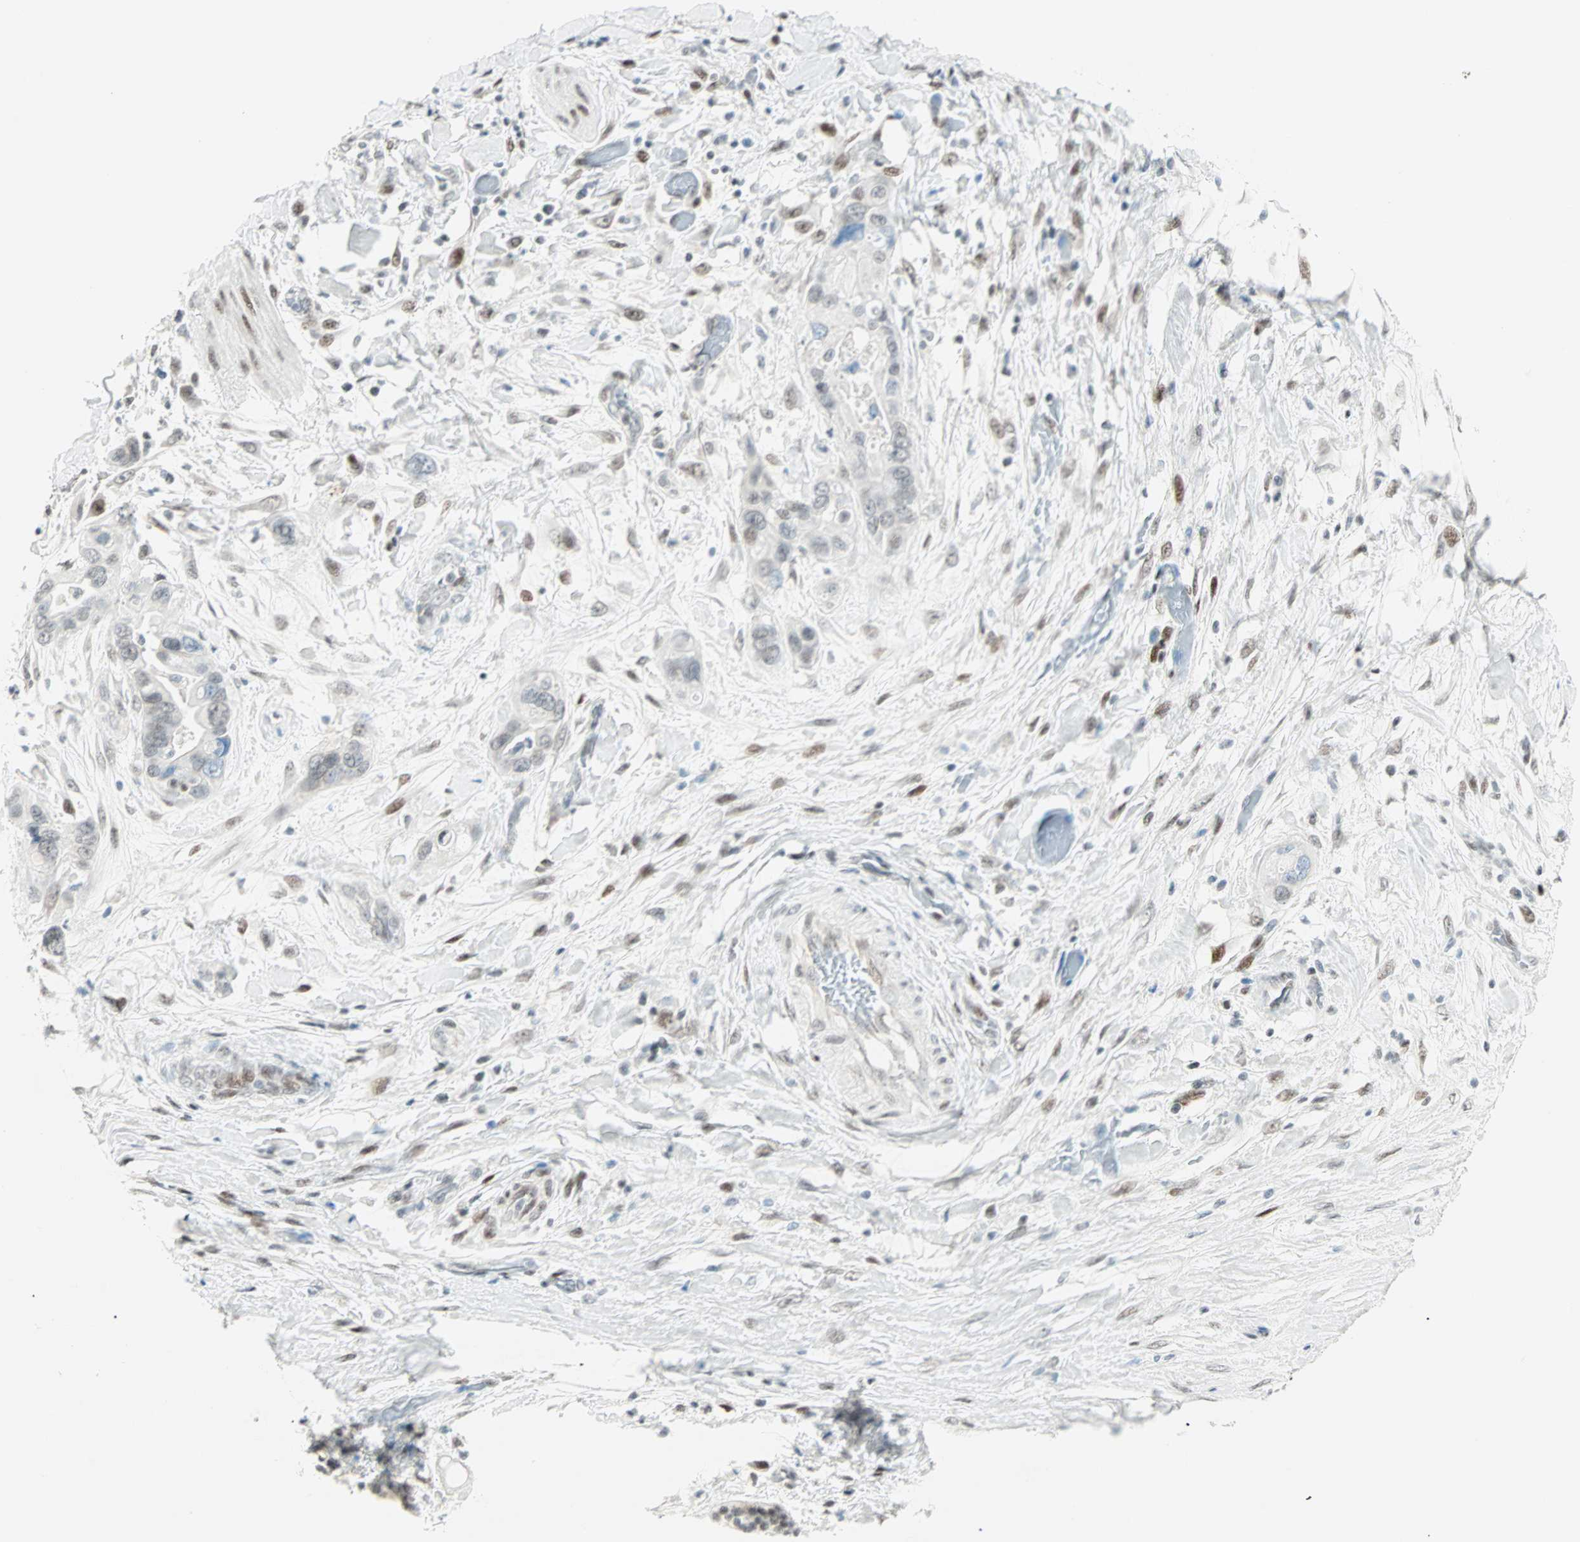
{"staining": {"intensity": "negative", "quantity": "none", "location": "none"}, "tissue": "pancreatic cancer", "cell_type": "Tumor cells", "image_type": "cancer", "snomed": [{"axis": "morphology", "description": "Adenocarcinoma, NOS"}, {"axis": "topography", "description": "Pancreas"}], "caption": "A high-resolution histopathology image shows immunohistochemistry (IHC) staining of pancreatic adenocarcinoma, which exhibits no significant expression in tumor cells.", "gene": "PKNOX1", "patient": {"sex": "female", "age": 77}}